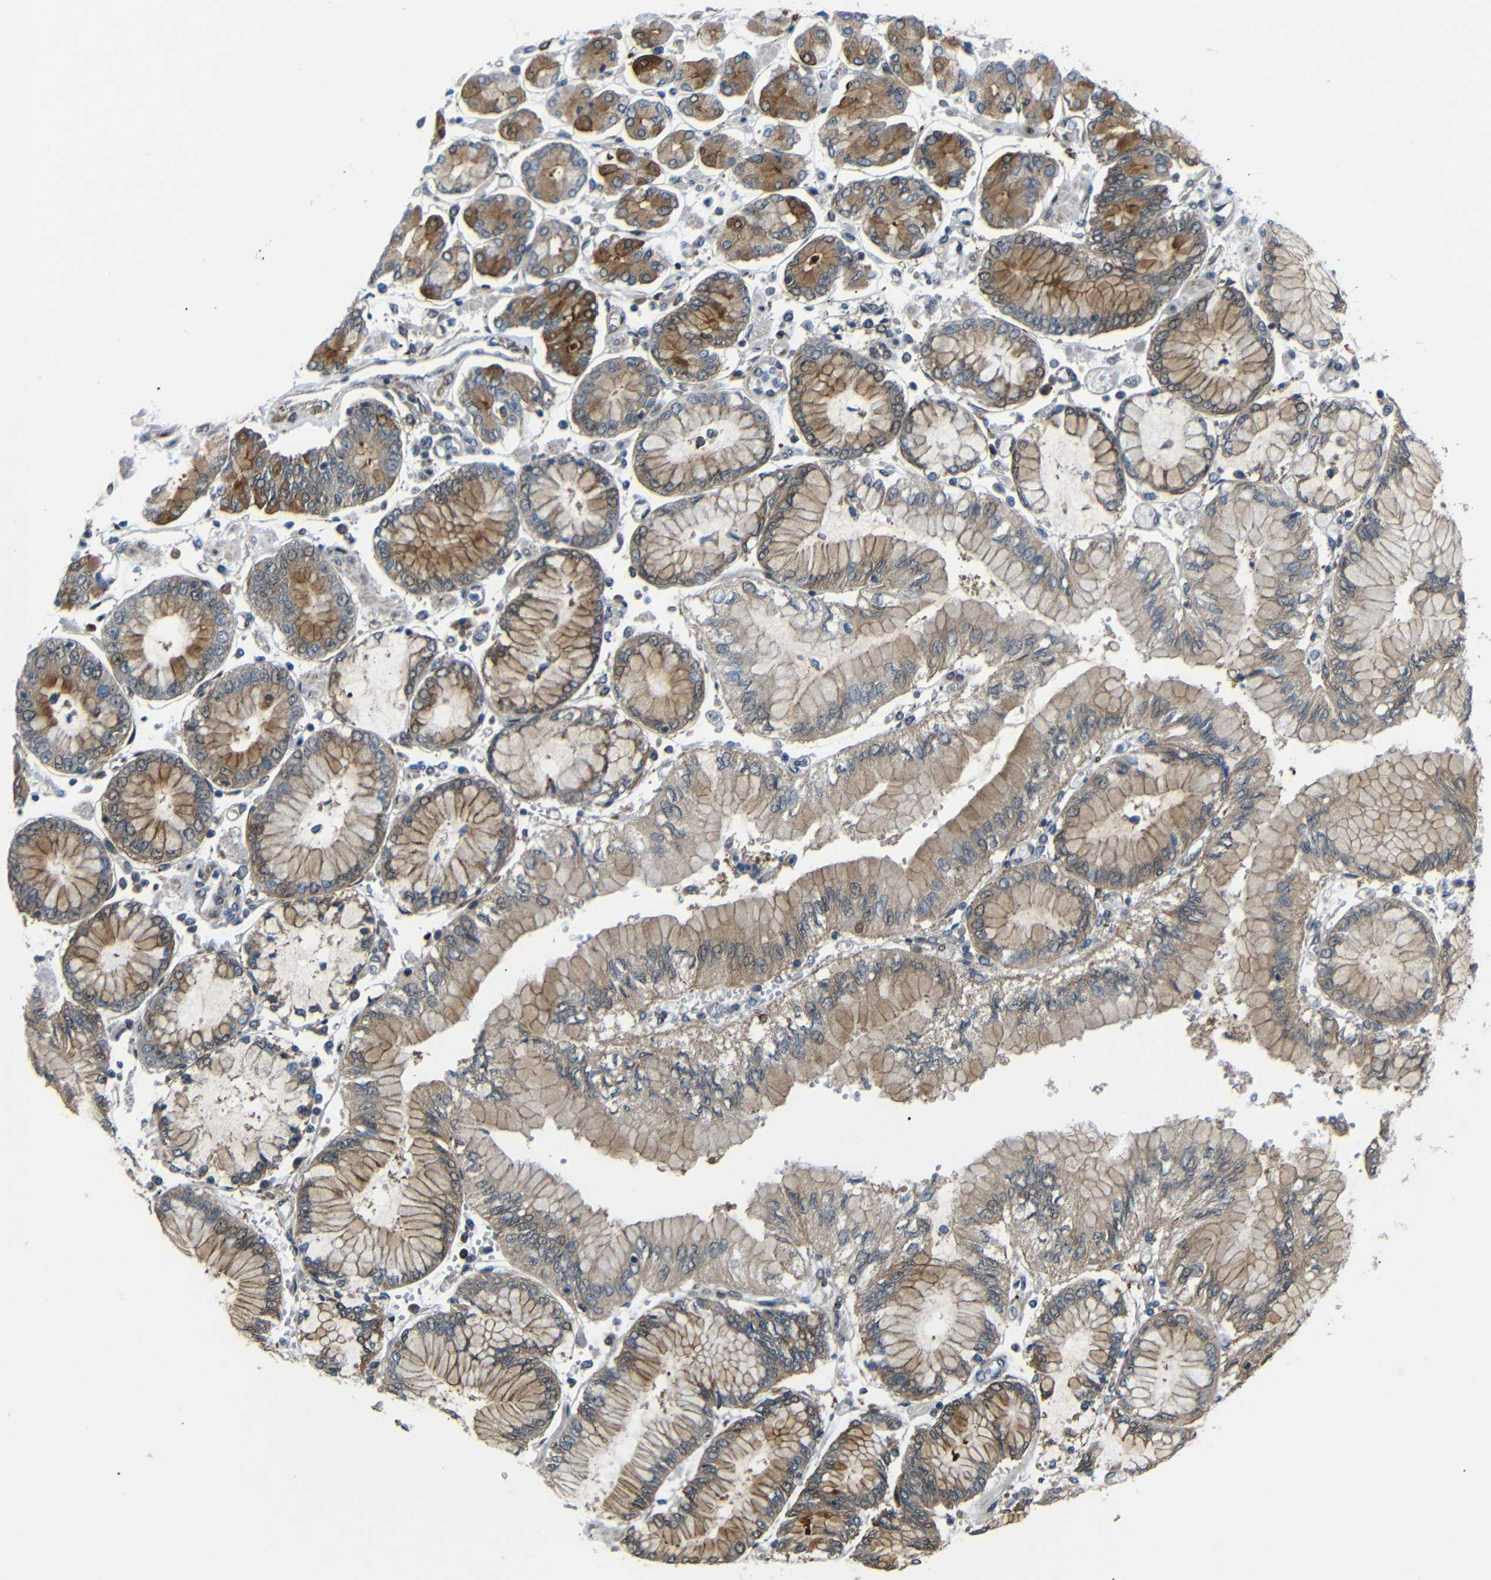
{"staining": {"intensity": "moderate", "quantity": ">75%", "location": "cytoplasmic/membranous"}, "tissue": "stomach cancer", "cell_type": "Tumor cells", "image_type": "cancer", "snomed": [{"axis": "morphology", "description": "Adenocarcinoma, NOS"}, {"axis": "topography", "description": "Stomach"}], "caption": "Human stomach cancer (adenocarcinoma) stained with a protein marker shows moderate staining in tumor cells.", "gene": "SYDE1", "patient": {"sex": "male", "age": 76}}